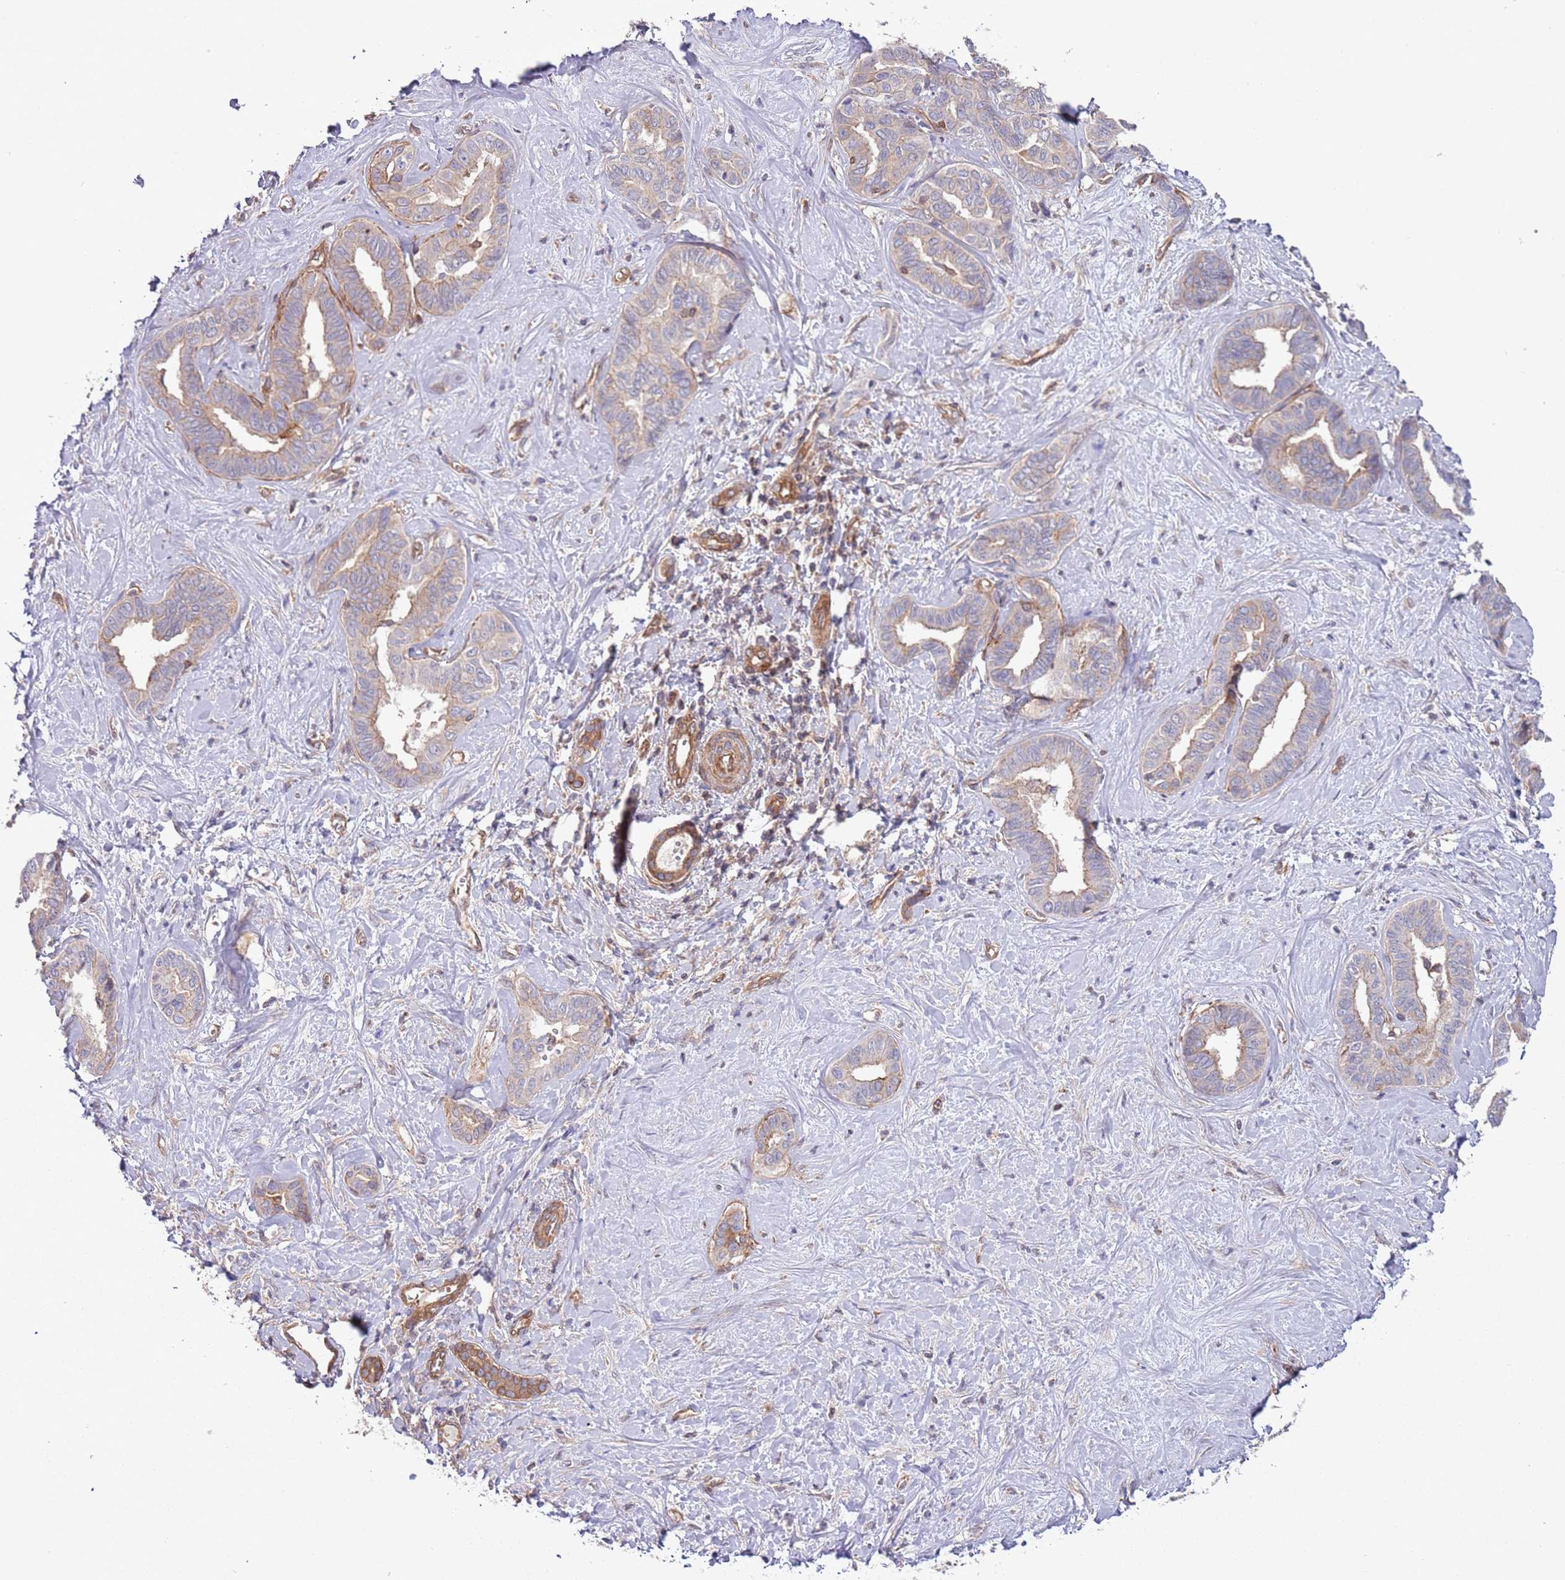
{"staining": {"intensity": "weak", "quantity": "25%-75%", "location": "cytoplasmic/membranous"}, "tissue": "liver cancer", "cell_type": "Tumor cells", "image_type": "cancer", "snomed": [{"axis": "morphology", "description": "Cholangiocarcinoma"}, {"axis": "topography", "description": "Liver"}], "caption": "IHC (DAB) staining of human cholangiocarcinoma (liver) shows weak cytoplasmic/membranous protein positivity in about 25%-75% of tumor cells. (IHC, brightfield microscopy, high magnification).", "gene": "LPIN2", "patient": {"sex": "female", "age": 77}}